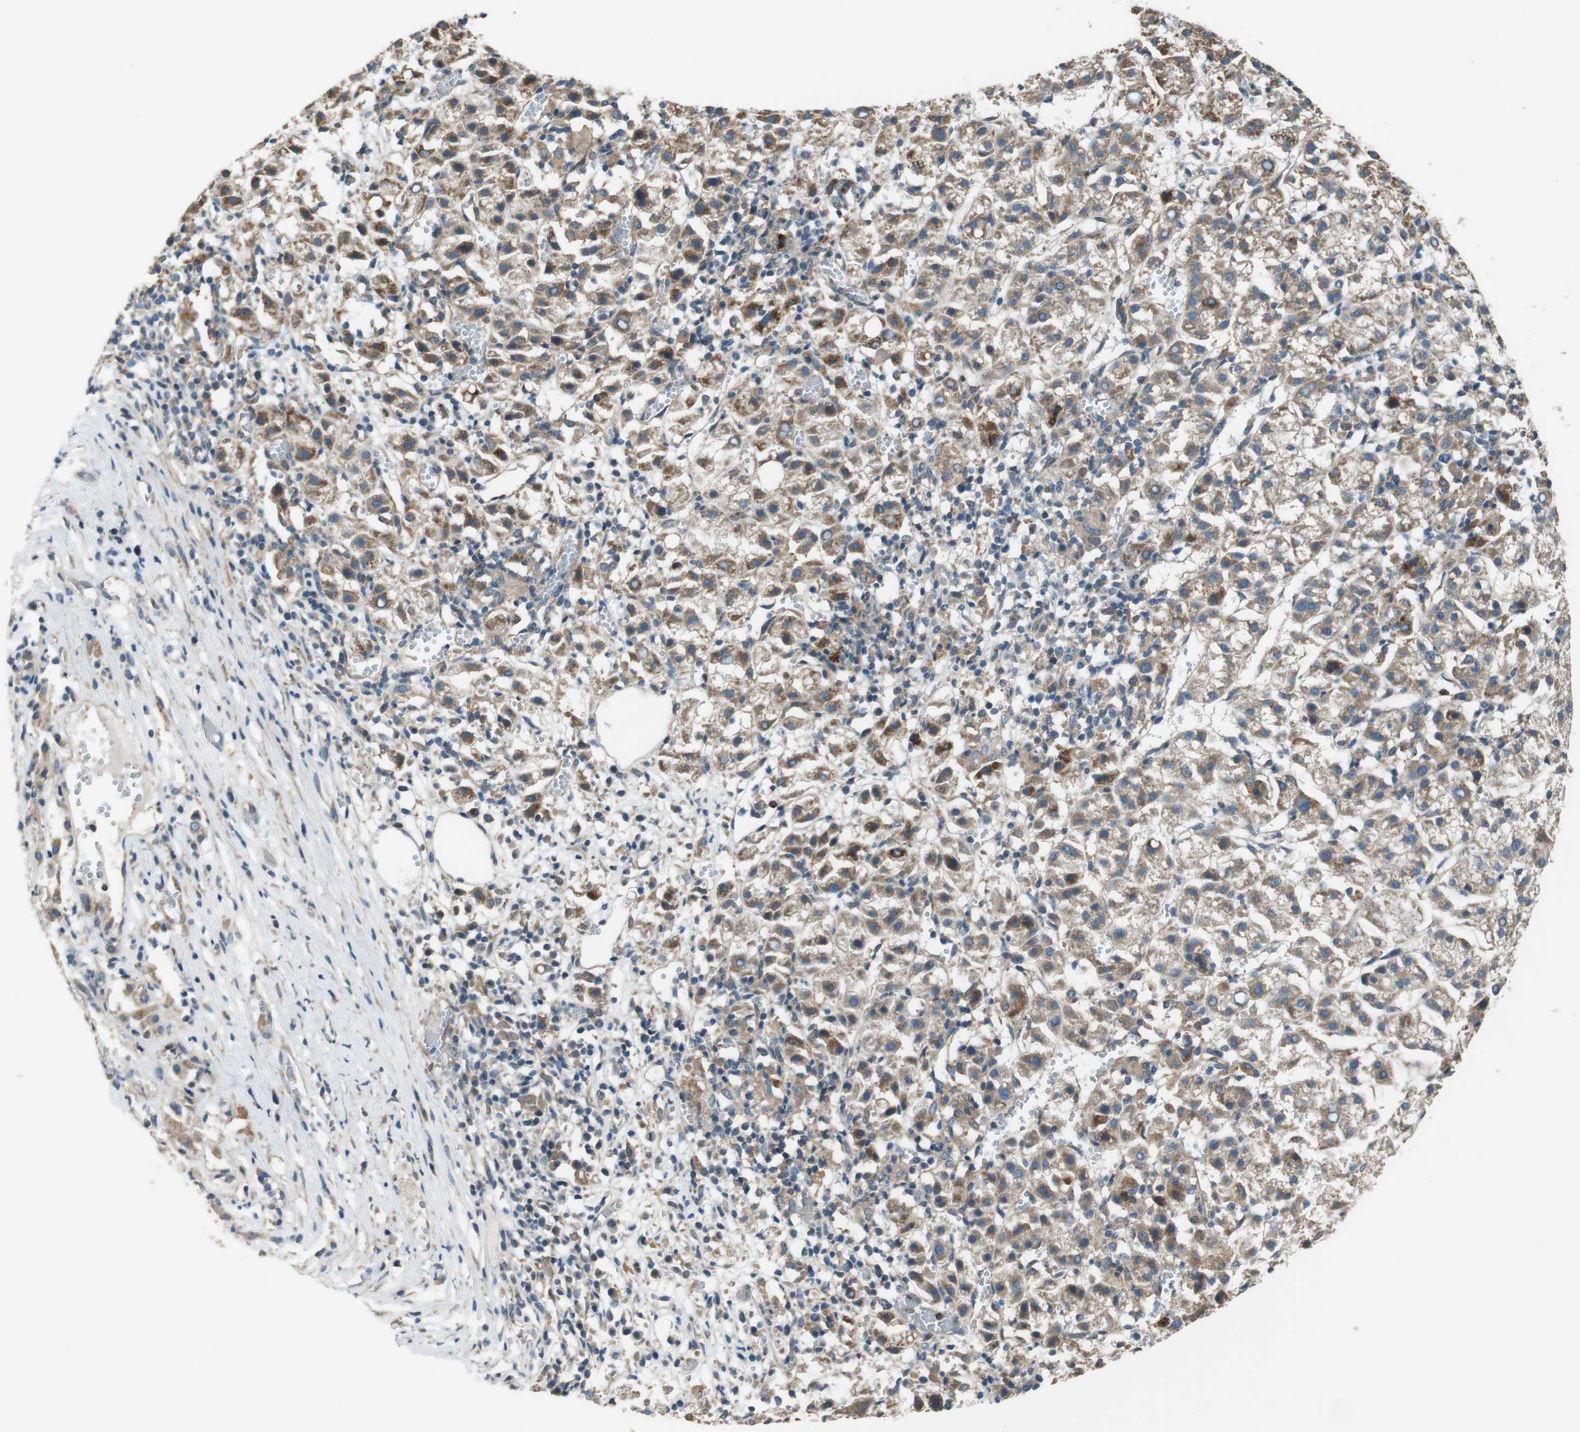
{"staining": {"intensity": "moderate", "quantity": ">75%", "location": "cytoplasmic/membranous"}, "tissue": "liver cancer", "cell_type": "Tumor cells", "image_type": "cancer", "snomed": [{"axis": "morphology", "description": "Carcinoma, Hepatocellular, NOS"}, {"axis": "topography", "description": "Liver"}], "caption": "The histopathology image displays staining of liver cancer, revealing moderate cytoplasmic/membranous protein staining (brown color) within tumor cells.", "gene": "GIMAP8", "patient": {"sex": "female", "age": 58}}